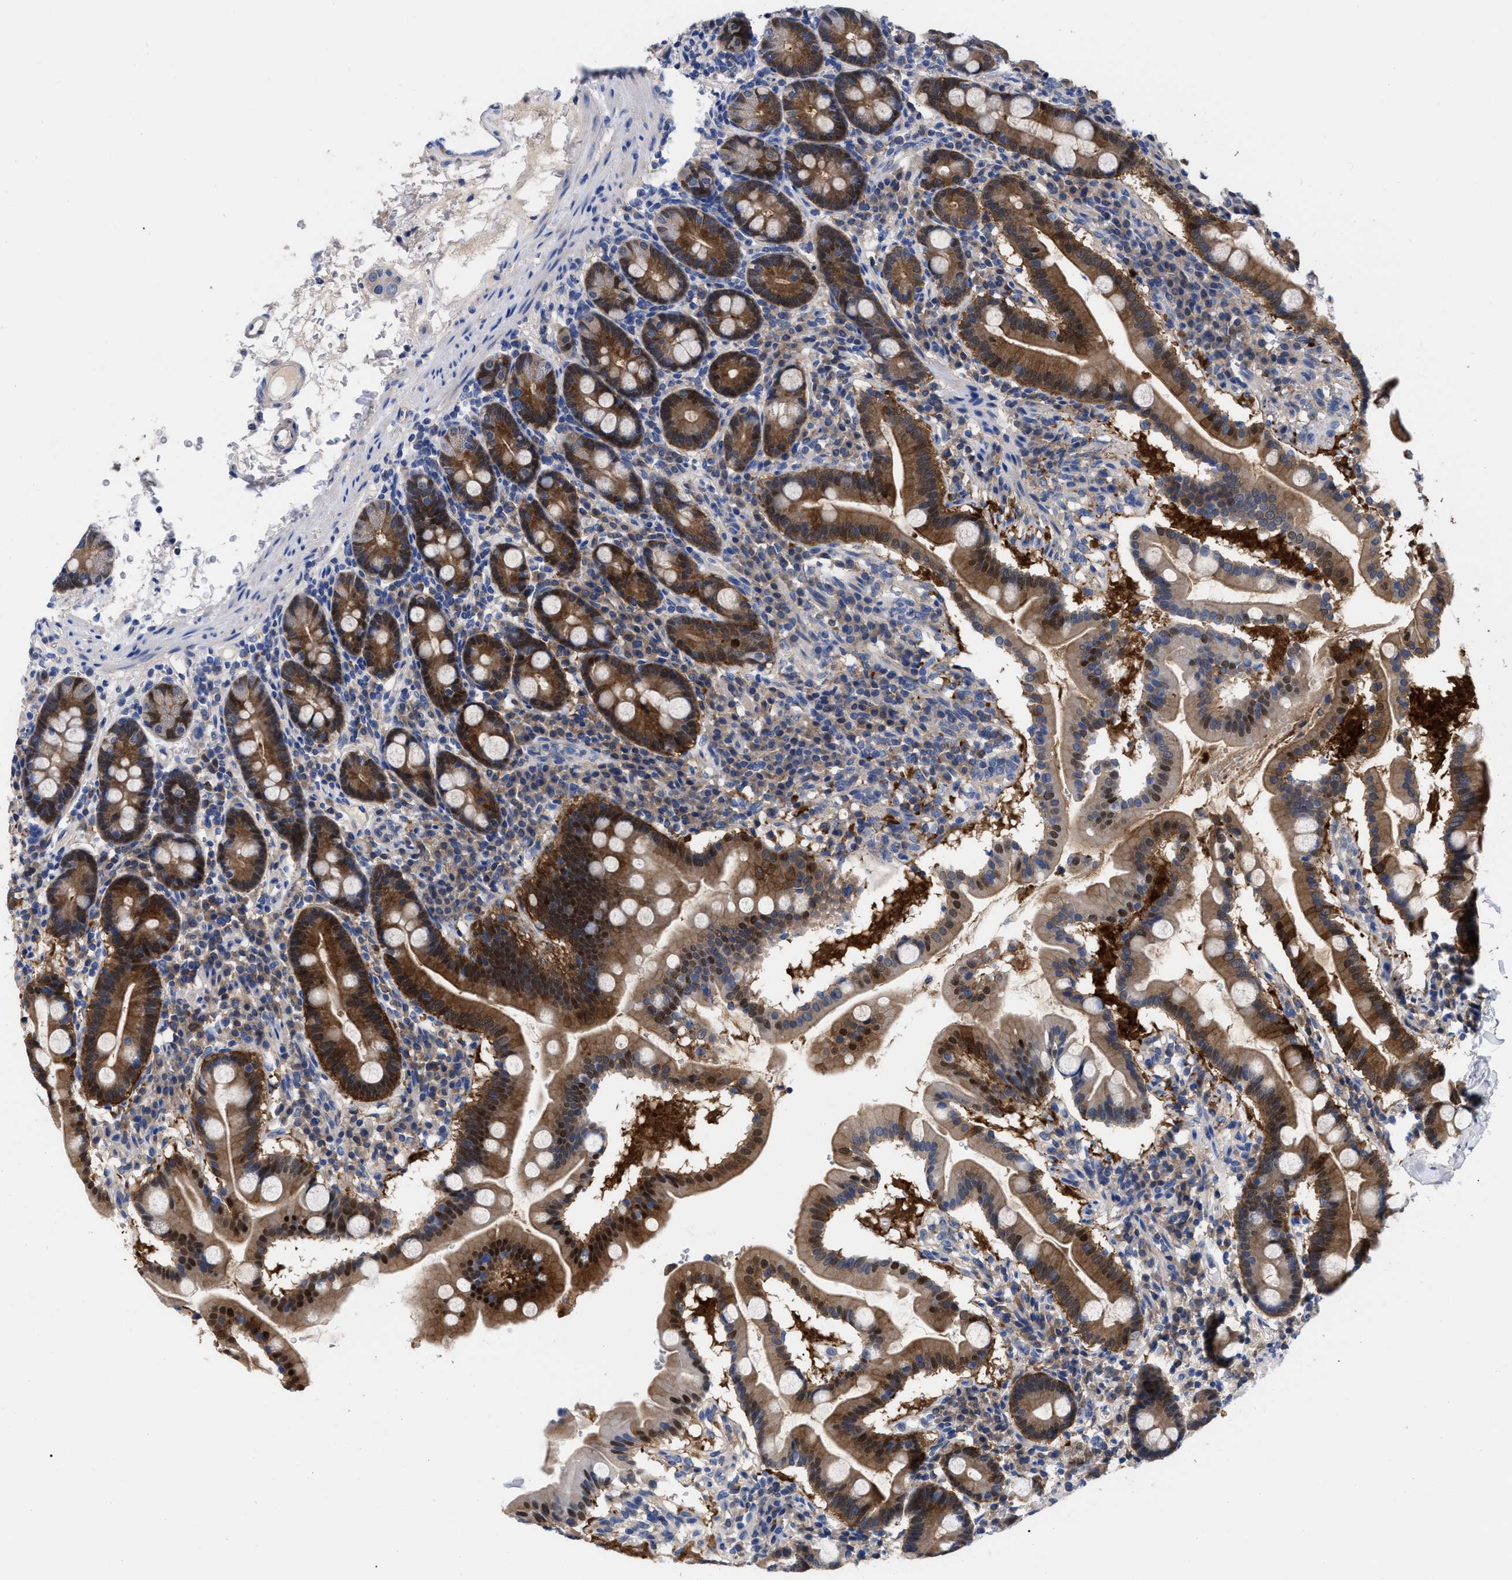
{"staining": {"intensity": "strong", "quantity": ">75%", "location": "cytoplasmic/membranous"}, "tissue": "duodenum", "cell_type": "Glandular cells", "image_type": "normal", "snomed": [{"axis": "morphology", "description": "Normal tissue, NOS"}, {"axis": "topography", "description": "Duodenum"}], "caption": "A high-resolution micrograph shows immunohistochemistry (IHC) staining of unremarkable duodenum, which shows strong cytoplasmic/membranous expression in approximately >75% of glandular cells.", "gene": "RBKS", "patient": {"sex": "male", "age": 50}}